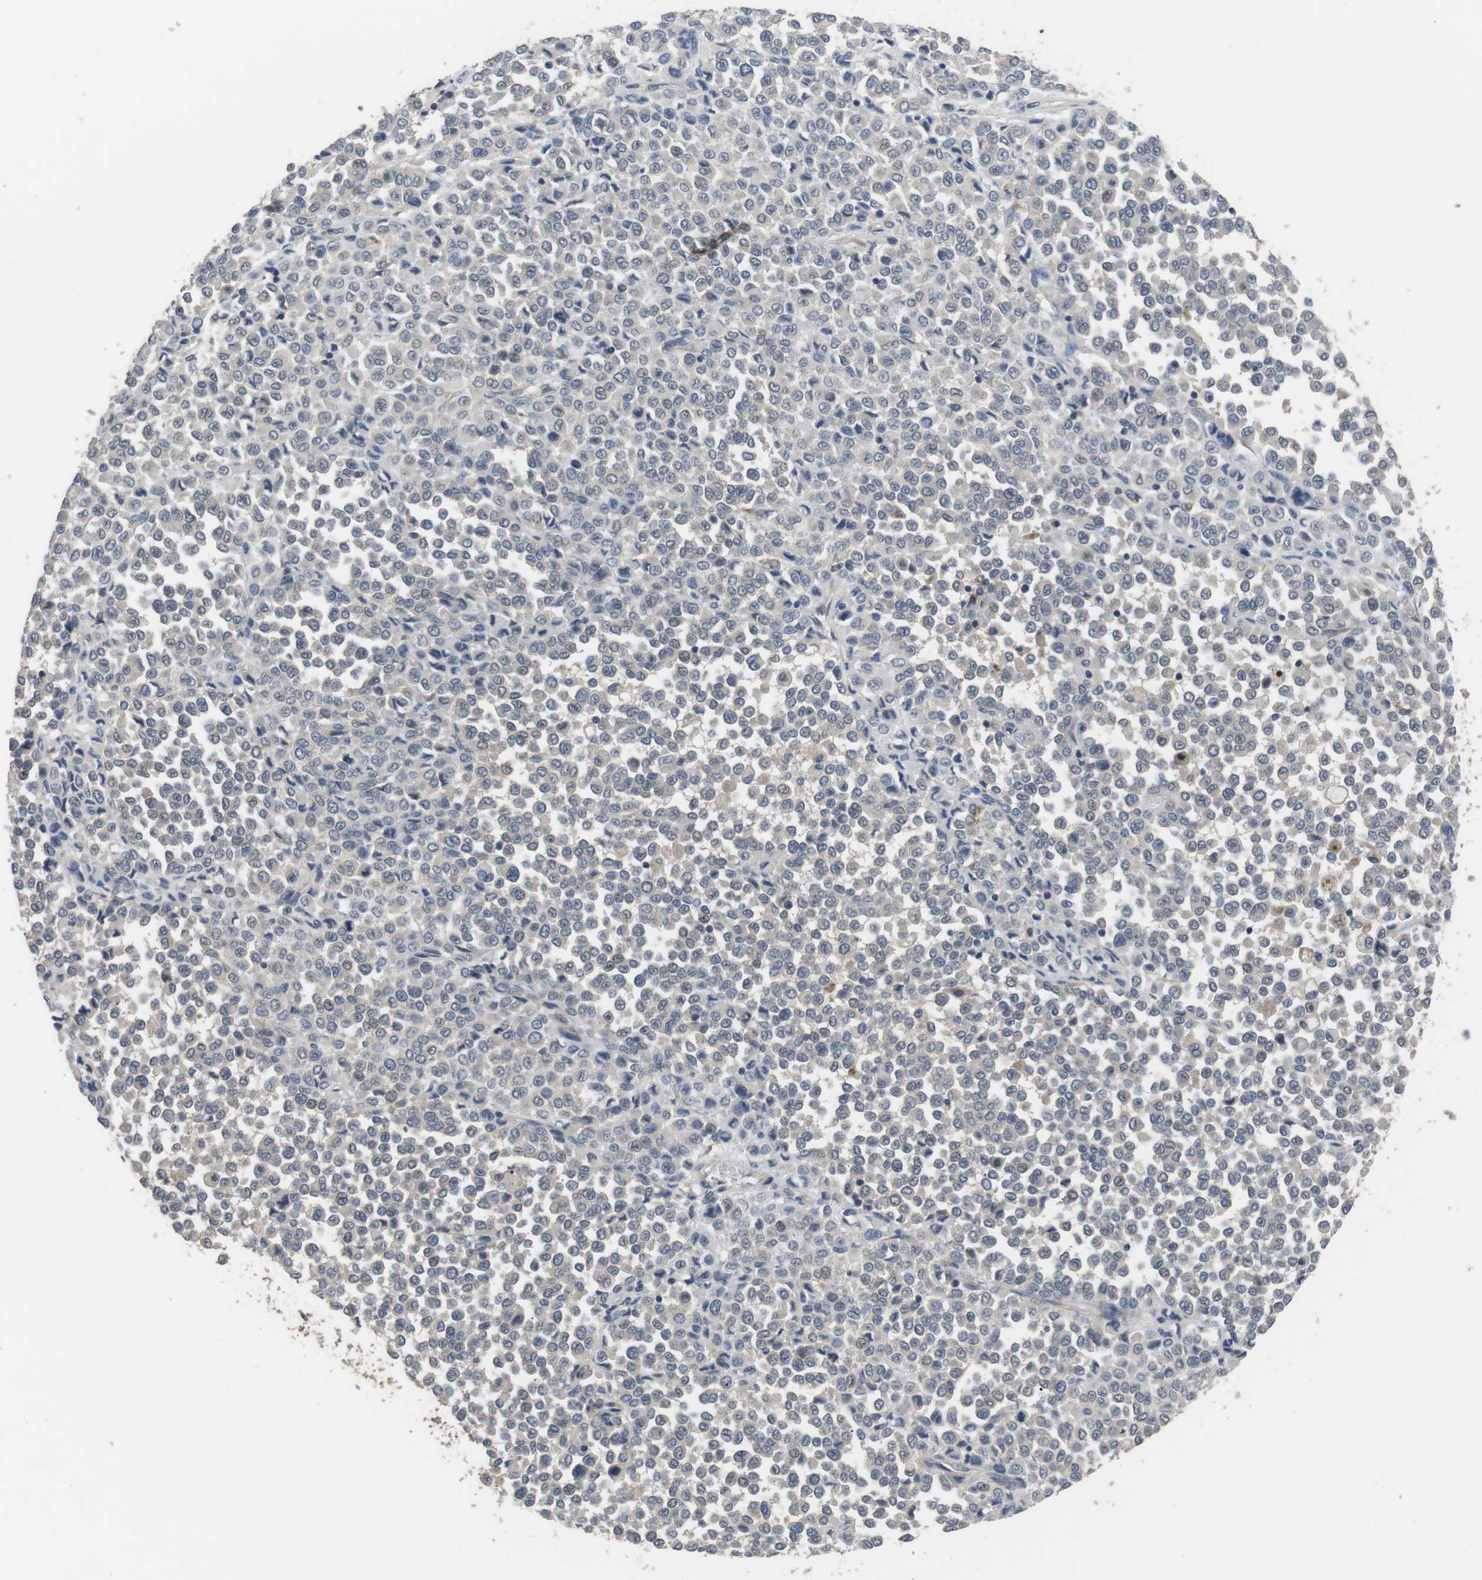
{"staining": {"intensity": "negative", "quantity": "none", "location": "none"}, "tissue": "melanoma", "cell_type": "Tumor cells", "image_type": "cancer", "snomed": [{"axis": "morphology", "description": "Malignant melanoma, Metastatic site"}, {"axis": "topography", "description": "Pancreas"}], "caption": "Malignant melanoma (metastatic site) was stained to show a protein in brown. There is no significant staining in tumor cells.", "gene": "ADGRL3", "patient": {"sex": "female", "age": 30}}